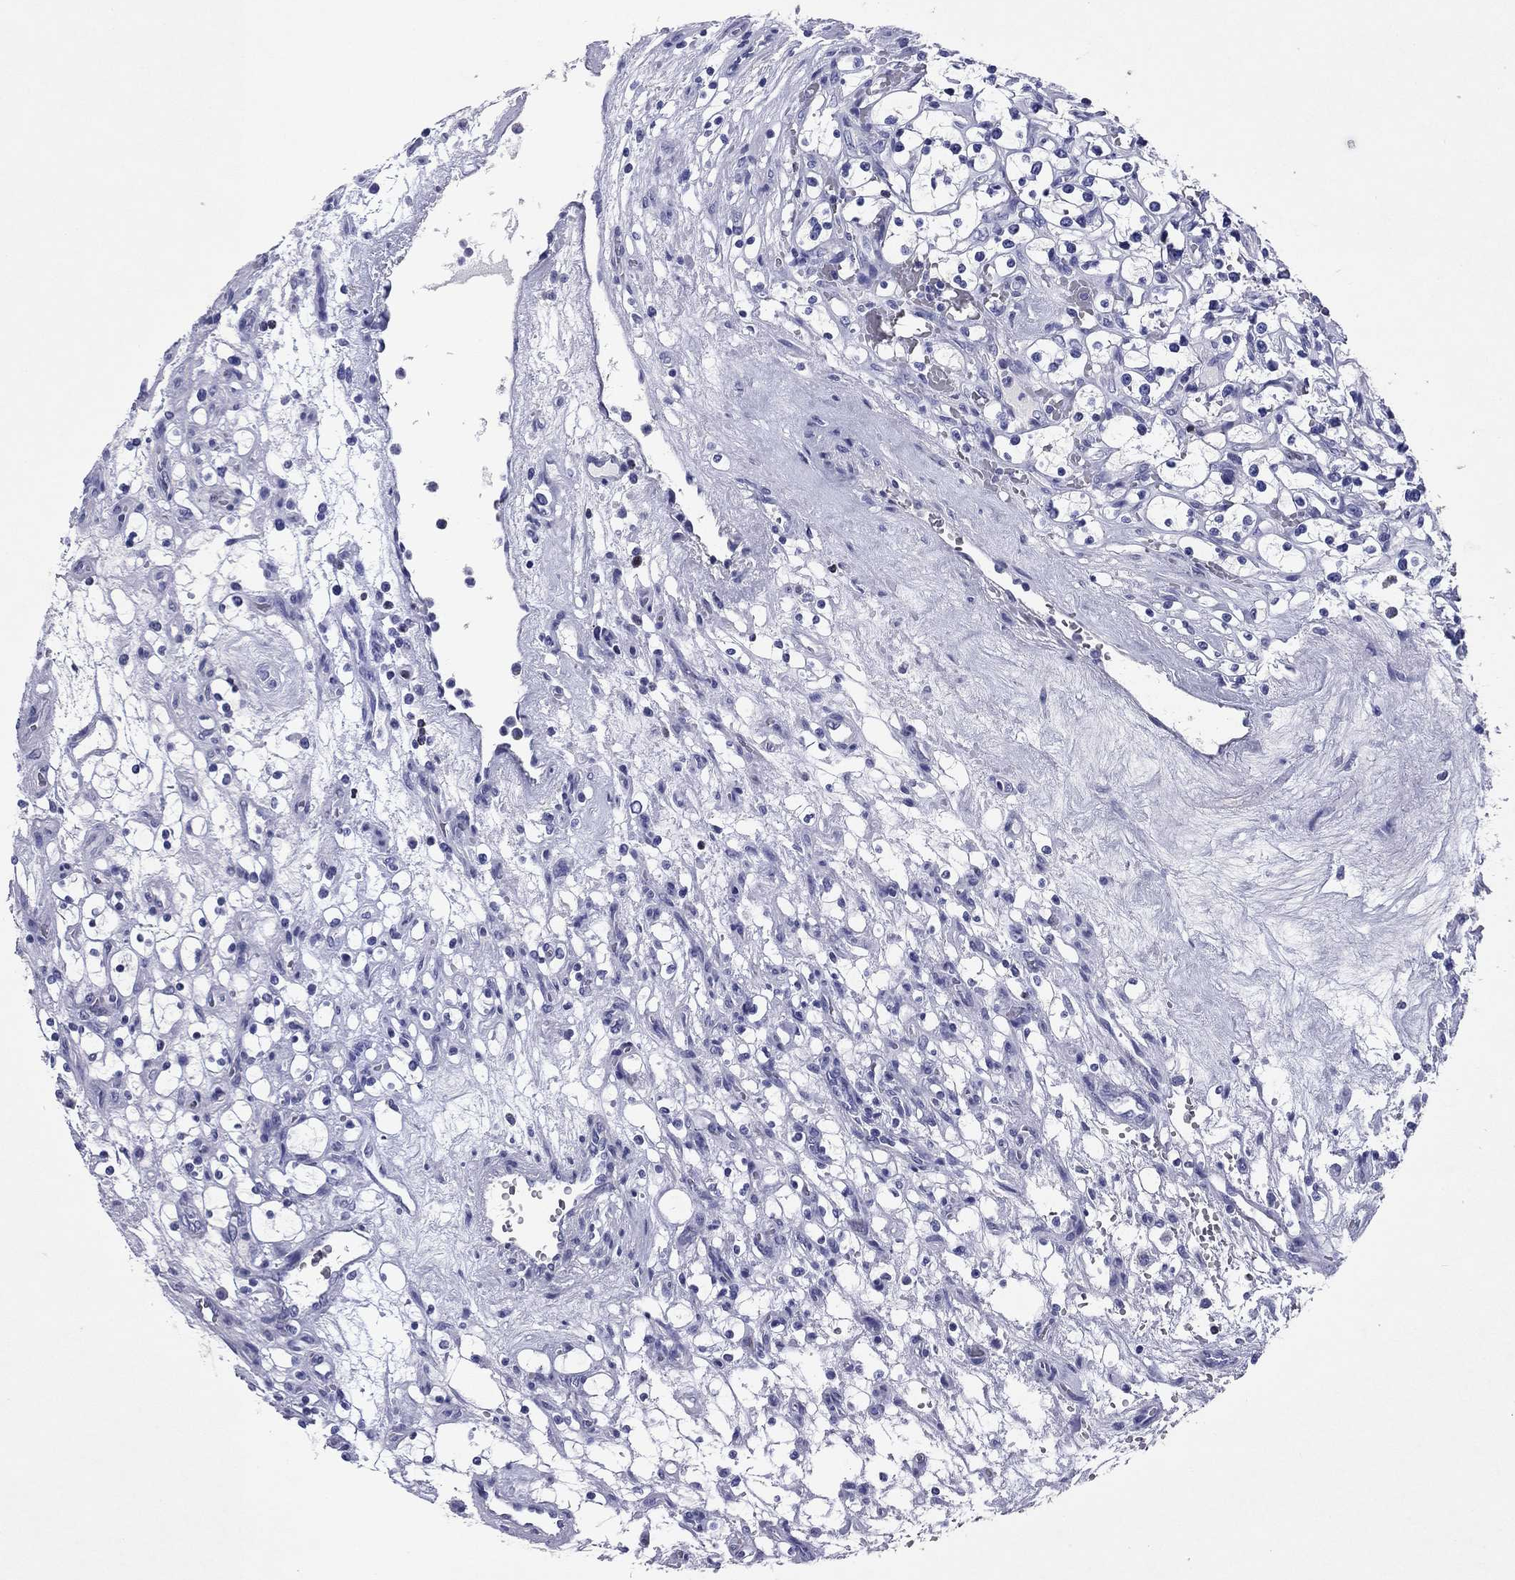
{"staining": {"intensity": "negative", "quantity": "none", "location": "none"}, "tissue": "renal cancer", "cell_type": "Tumor cells", "image_type": "cancer", "snomed": [{"axis": "morphology", "description": "Adenocarcinoma, NOS"}, {"axis": "topography", "description": "Kidney"}], "caption": "IHC image of neoplastic tissue: adenocarcinoma (renal) stained with DAB displays no significant protein expression in tumor cells.", "gene": "GZMK", "patient": {"sex": "female", "age": 69}}